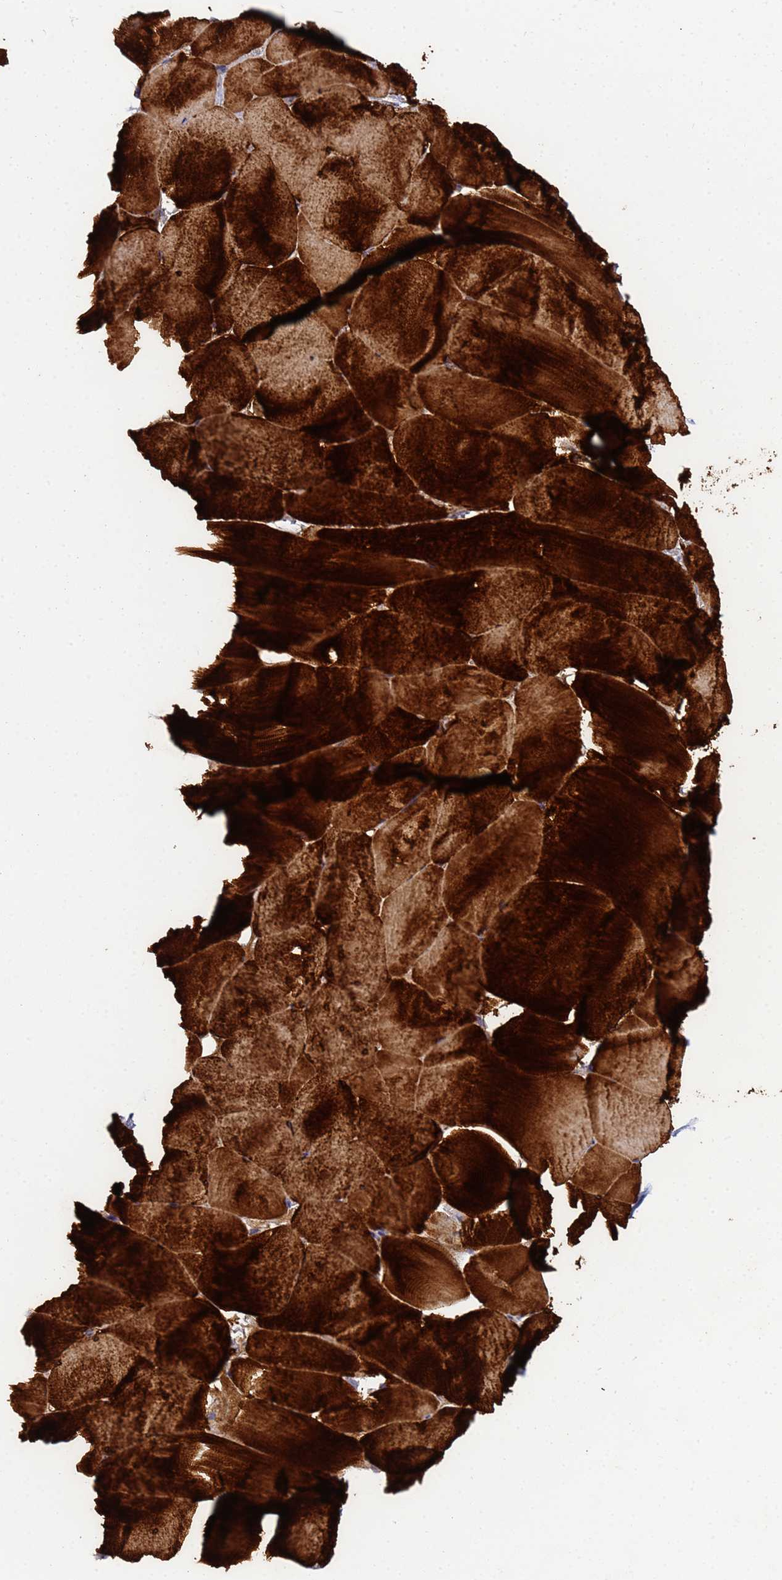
{"staining": {"intensity": "strong", "quantity": ">75%", "location": "cytoplasmic/membranous"}, "tissue": "skeletal muscle", "cell_type": "Myocytes", "image_type": "normal", "snomed": [{"axis": "morphology", "description": "Normal tissue, NOS"}, {"axis": "topography", "description": "Skeletal muscle"}], "caption": "Immunohistochemistry image of benign skeletal muscle: skeletal muscle stained using IHC exhibits high levels of strong protein expression localized specifically in the cytoplasmic/membranous of myocytes, appearing as a cytoplasmic/membranous brown color.", "gene": "CDC34", "patient": {"sex": "female", "age": 64}}